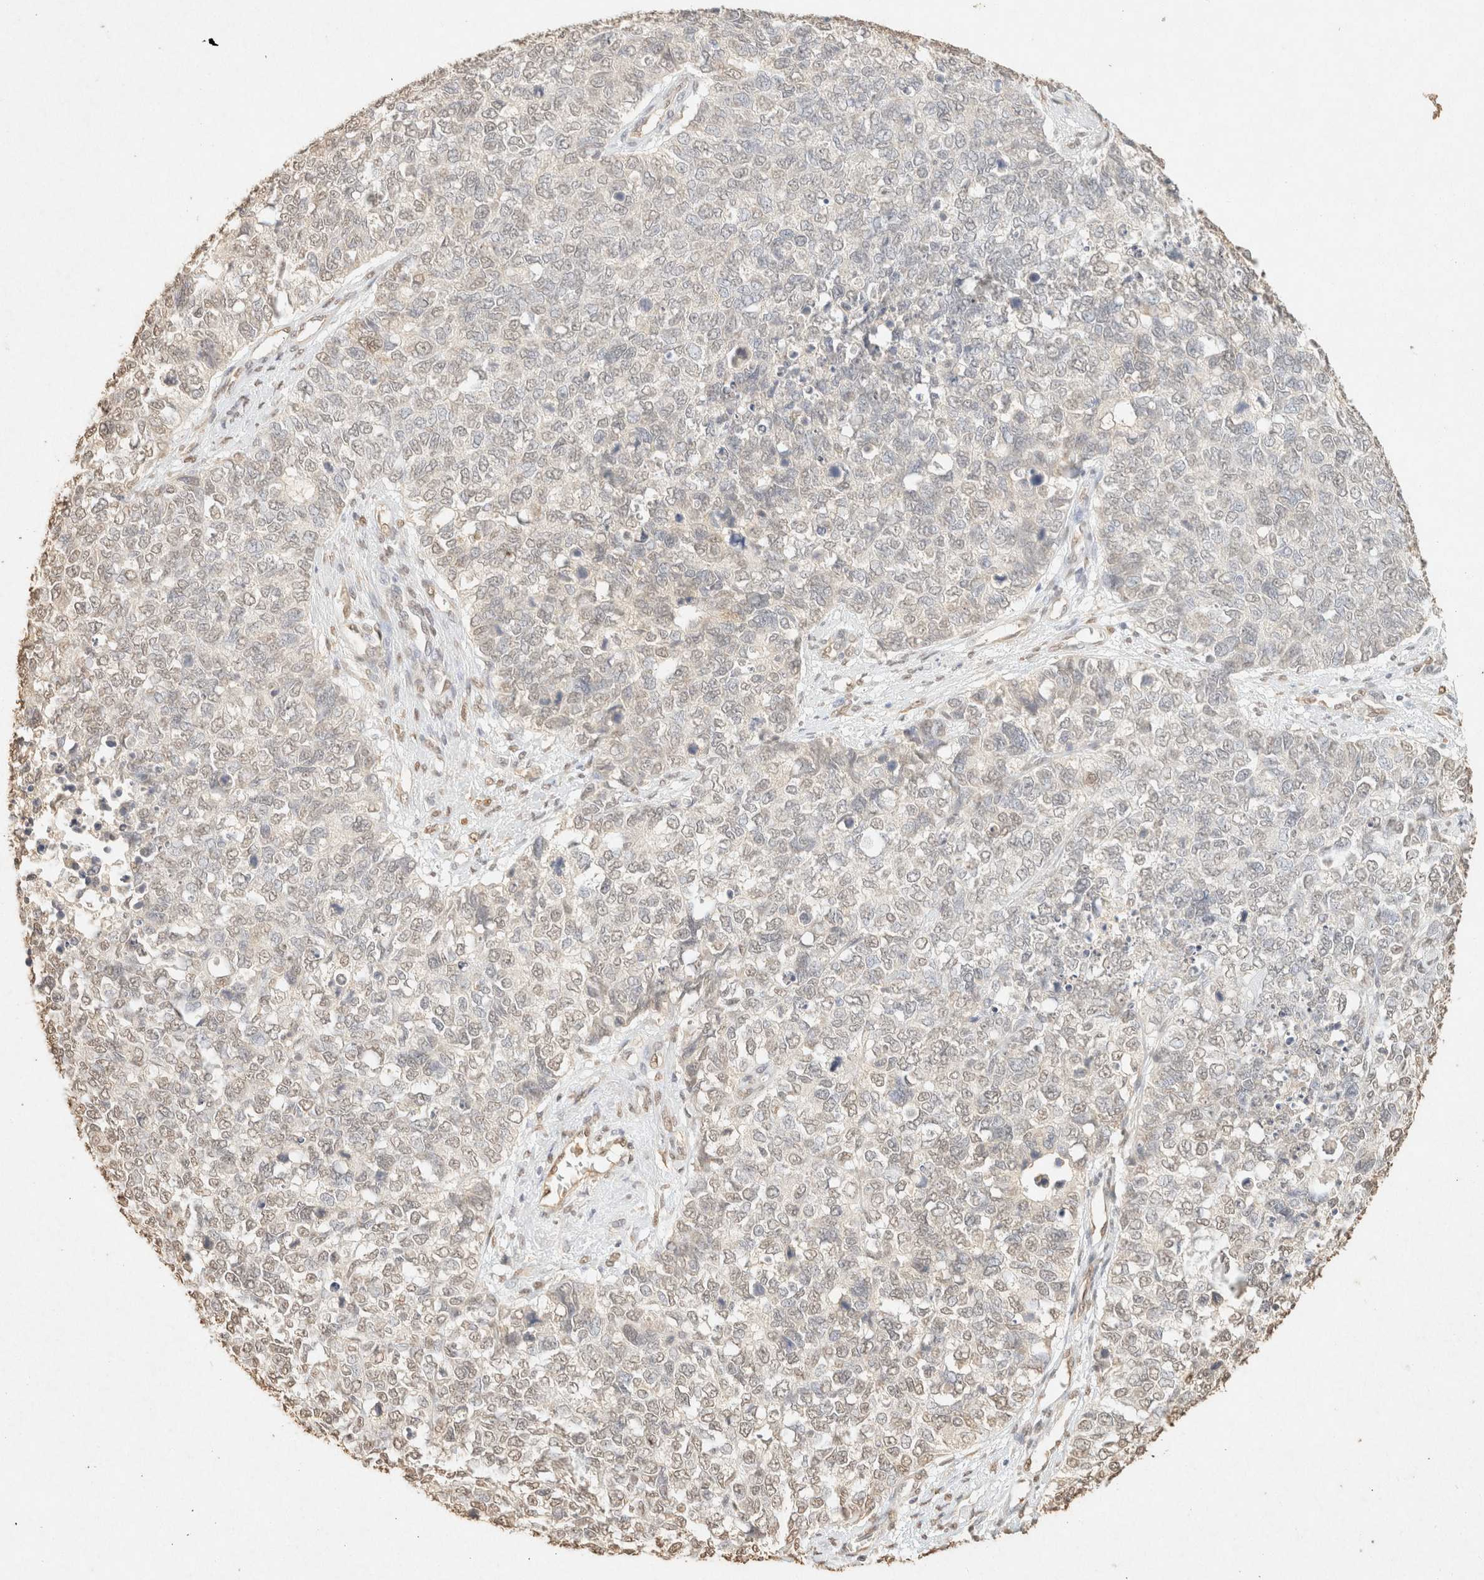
{"staining": {"intensity": "weak", "quantity": "25%-75%", "location": "nuclear"}, "tissue": "cervical cancer", "cell_type": "Tumor cells", "image_type": "cancer", "snomed": [{"axis": "morphology", "description": "Squamous cell carcinoma, NOS"}, {"axis": "topography", "description": "Cervix"}], "caption": "DAB (3,3'-diaminobenzidine) immunohistochemical staining of human cervical cancer displays weak nuclear protein staining in approximately 25%-75% of tumor cells.", "gene": "S100A13", "patient": {"sex": "female", "age": 63}}